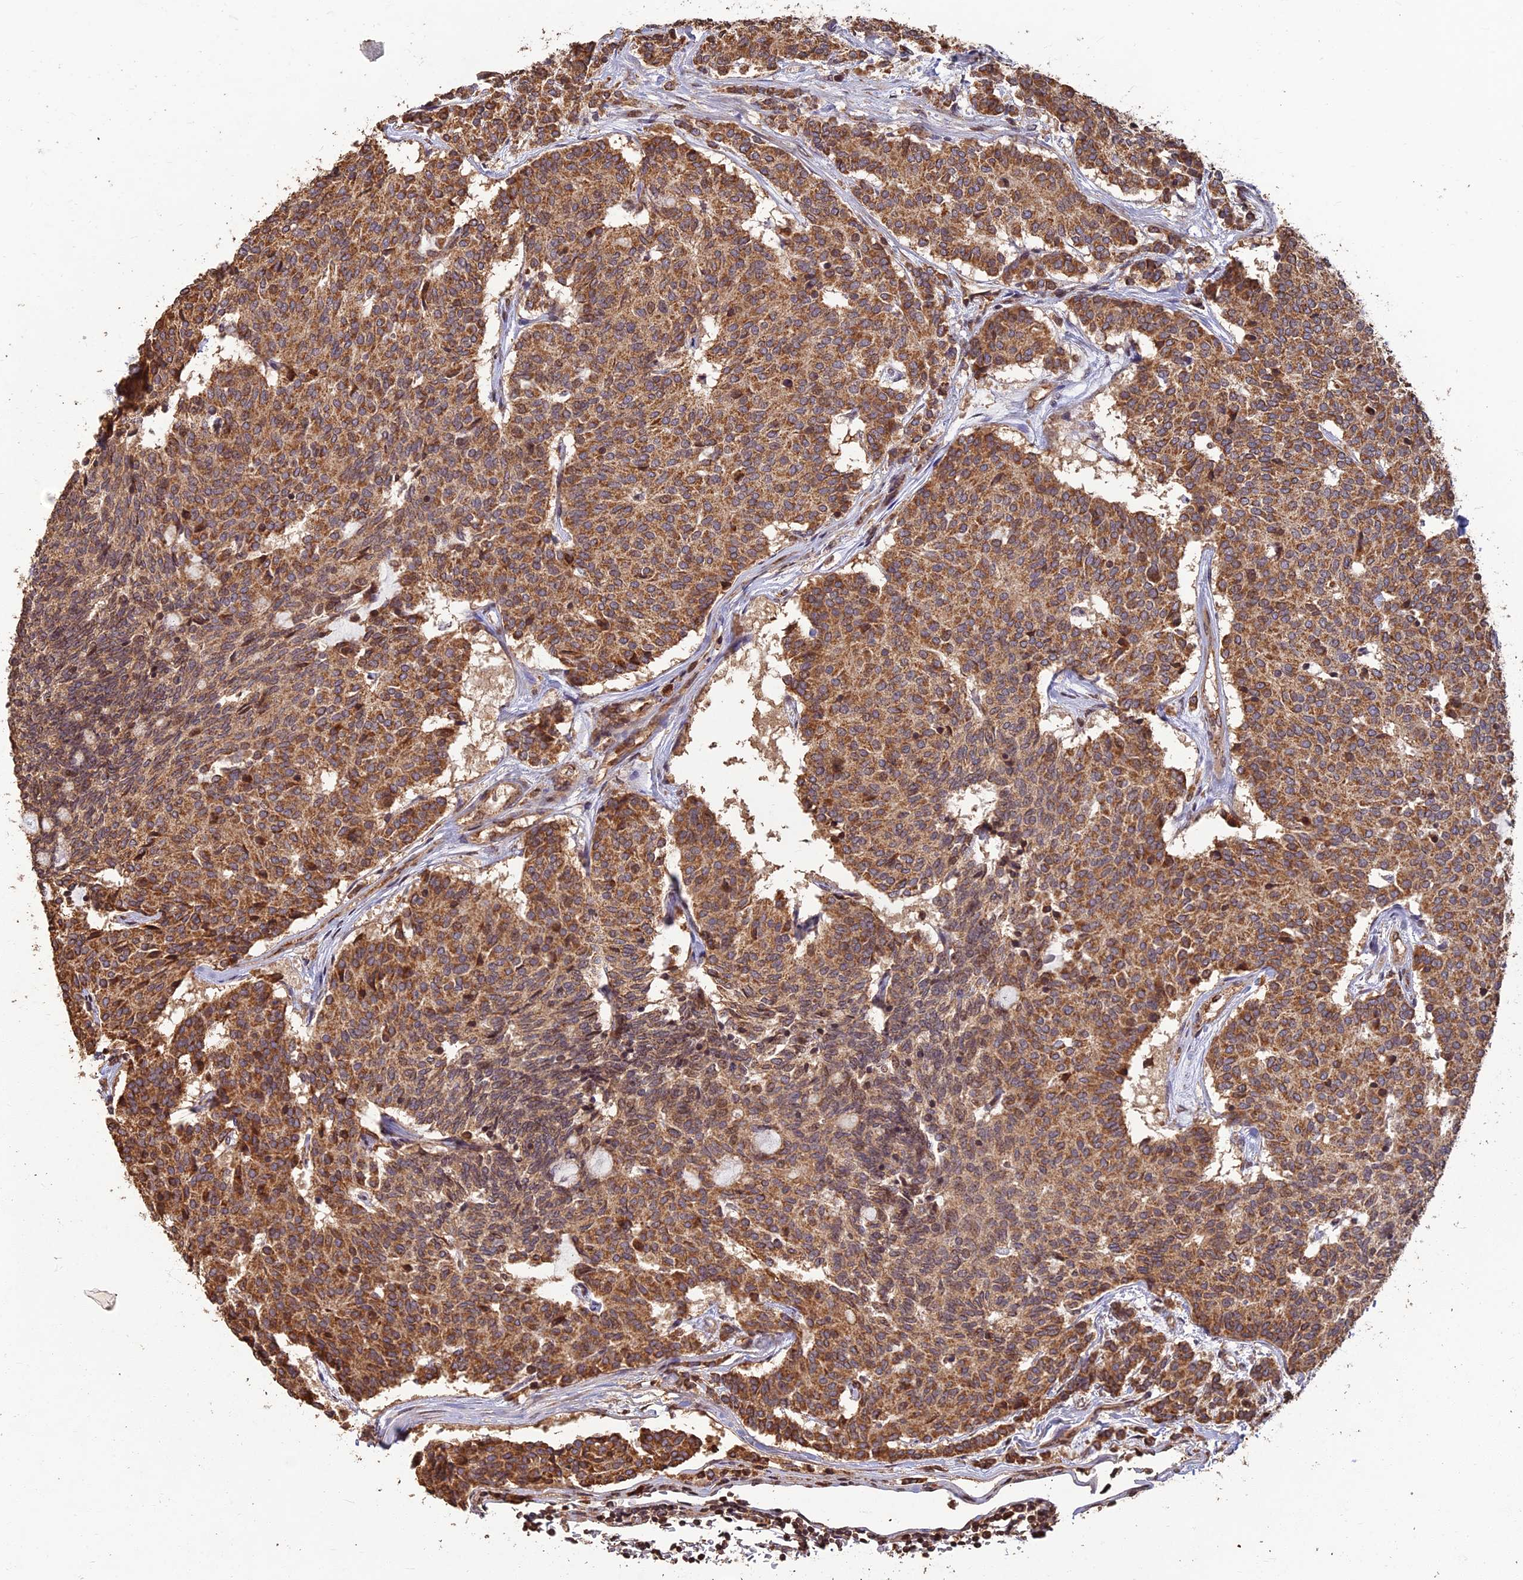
{"staining": {"intensity": "moderate", "quantity": ">75%", "location": "cytoplasmic/membranous"}, "tissue": "carcinoid", "cell_type": "Tumor cells", "image_type": "cancer", "snomed": [{"axis": "morphology", "description": "Carcinoid, malignant, NOS"}, {"axis": "topography", "description": "Pancreas"}], "caption": "A histopathology image of human carcinoid stained for a protein exhibits moderate cytoplasmic/membranous brown staining in tumor cells. Immunohistochemistry stains the protein of interest in brown and the nuclei are stained blue.", "gene": "CORO1C", "patient": {"sex": "female", "age": 54}}